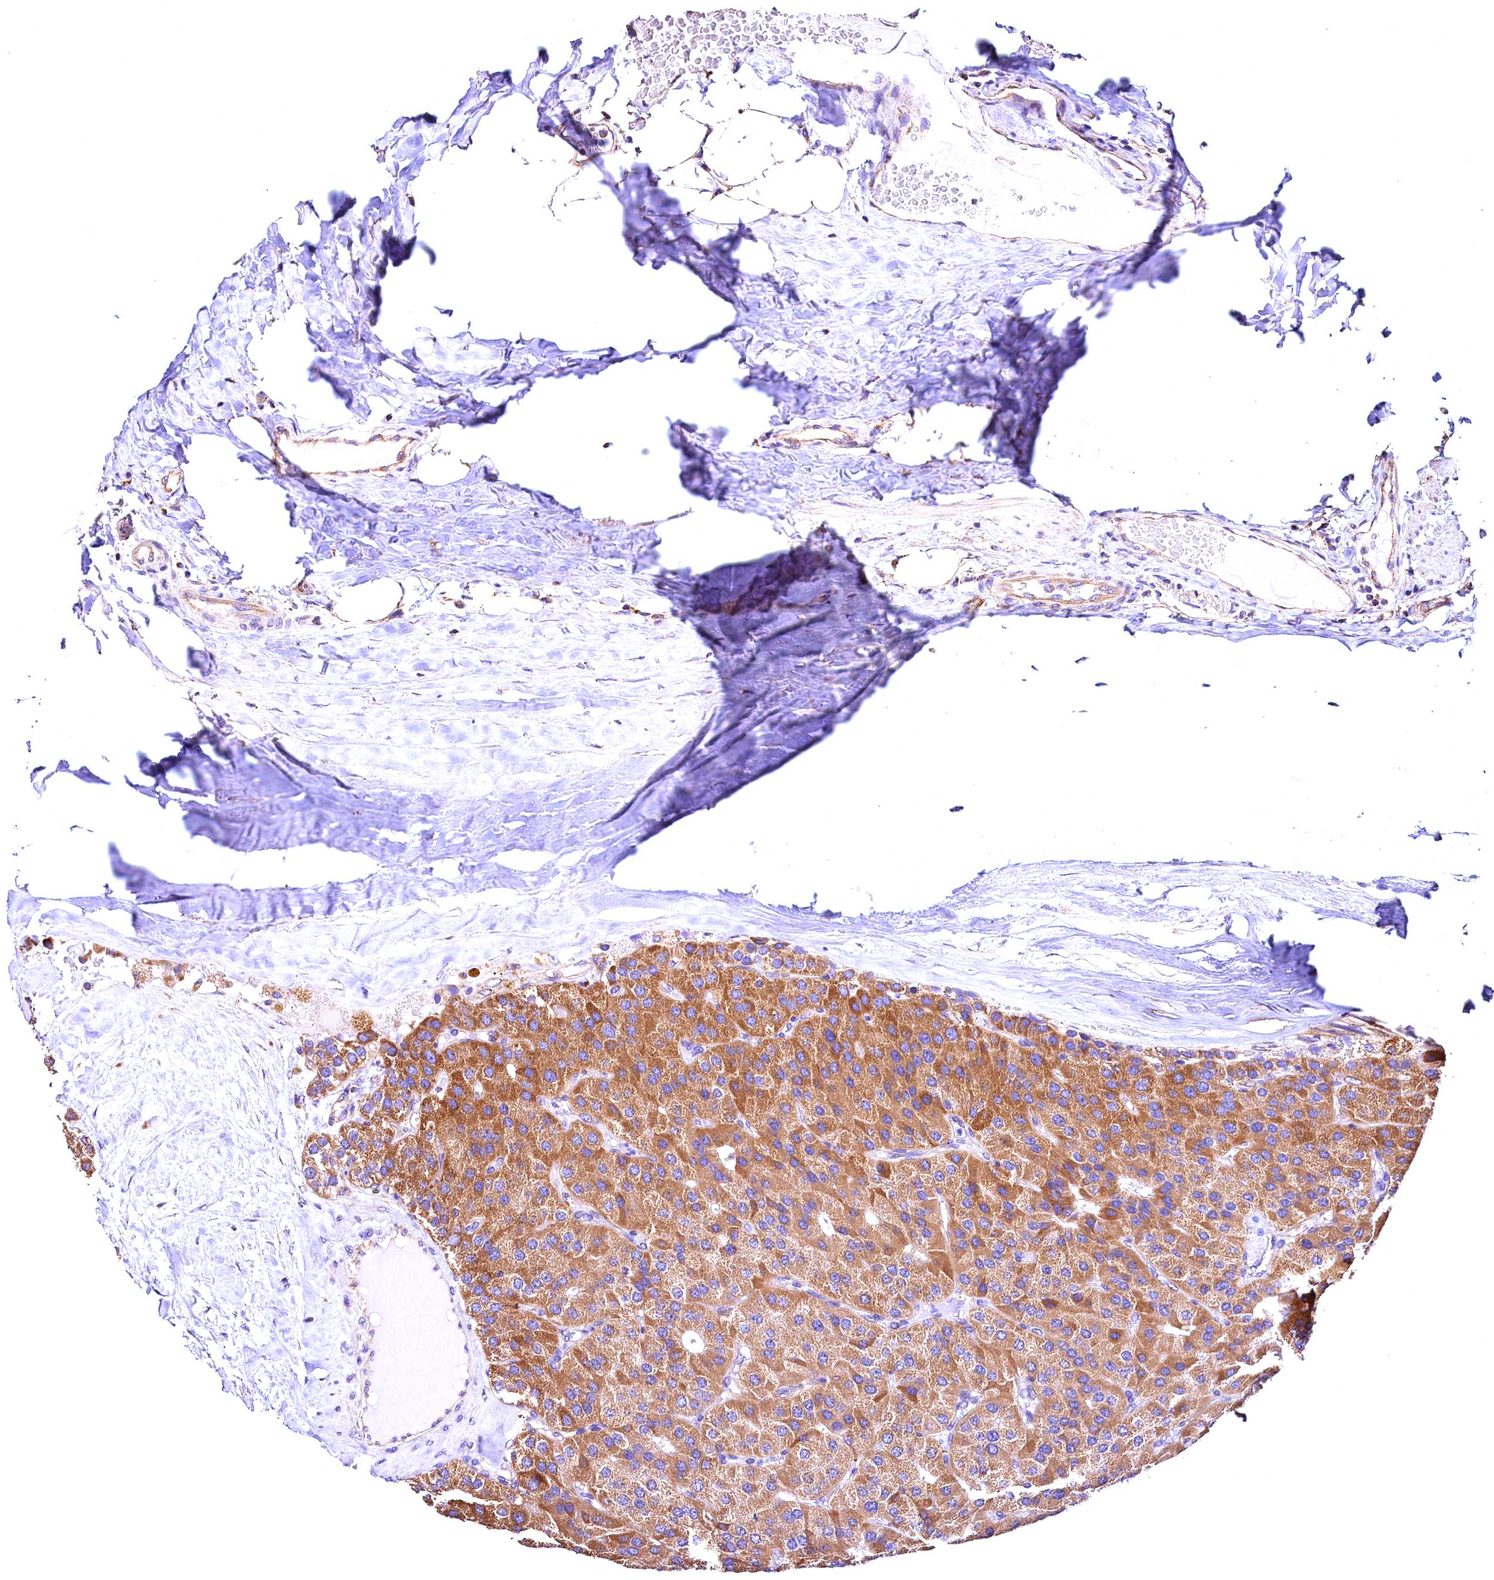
{"staining": {"intensity": "moderate", "quantity": ">75%", "location": "cytoplasmic/membranous"}, "tissue": "parathyroid gland", "cell_type": "Glandular cells", "image_type": "normal", "snomed": [{"axis": "morphology", "description": "Normal tissue, NOS"}, {"axis": "morphology", "description": "Adenoma, NOS"}, {"axis": "topography", "description": "Parathyroid gland"}], "caption": "This is an image of immunohistochemistry (IHC) staining of unremarkable parathyroid gland, which shows moderate expression in the cytoplasmic/membranous of glandular cells.", "gene": "ACAA2", "patient": {"sex": "female", "age": 86}}